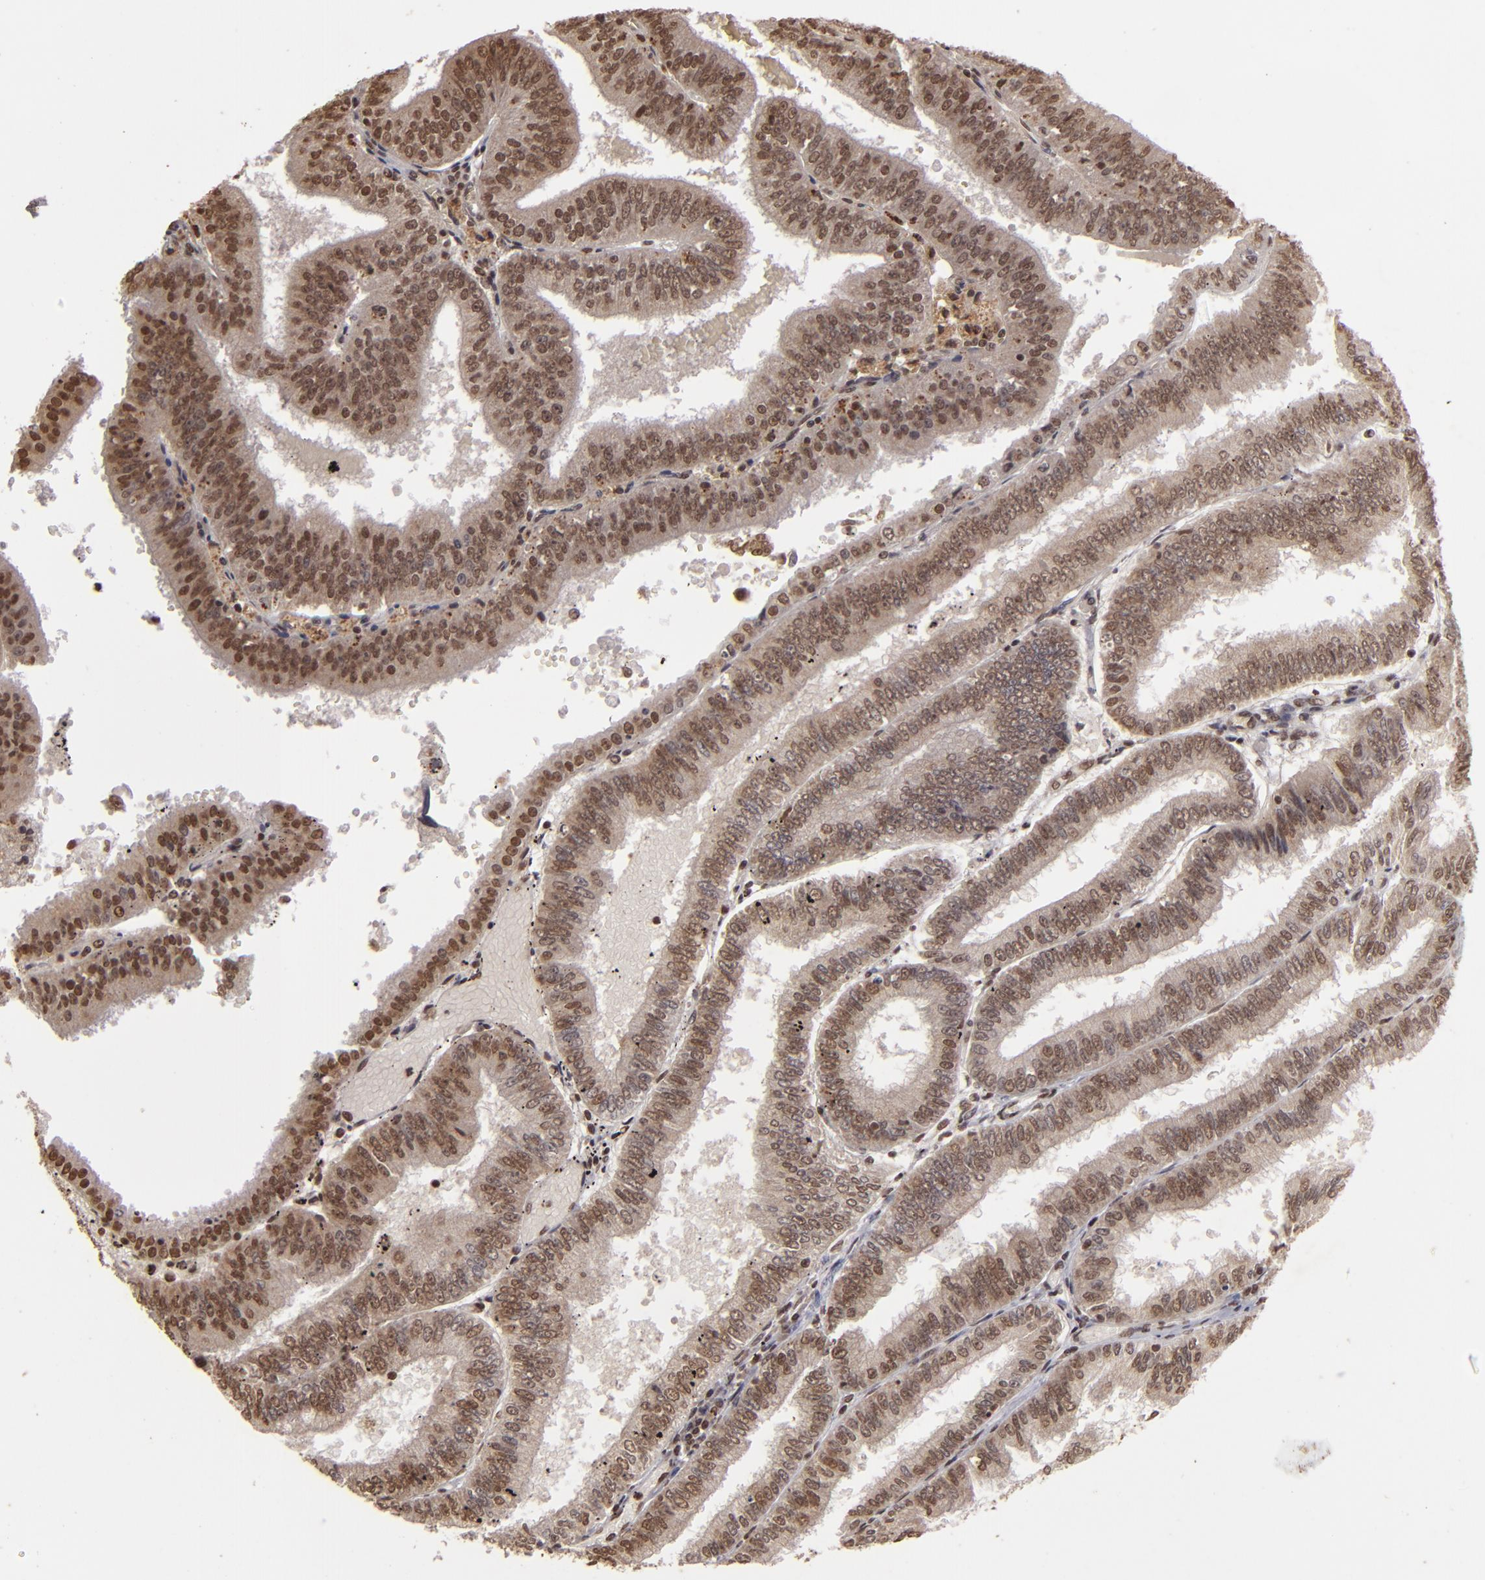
{"staining": {"intensity": "strong", "quantity": ">75%", "location": "nuclear"}, "tissue": "endometrial cancer", "cell_type": "Tumor cells", "image_type": "cancer", "snomed": [{"axis": "morphology", "description": "Adenocarcinoma, NOS"}, {"axis": "topography", "description": "Endometrium"}], "caption": "Immunohistochemical staining of adenocarcinoma (endometrial) exhibits strong nuclear protein expression in approximately >75% of tumor cells.", "gene": "CUL3", "patient": {"sex": "female", "age": 66}}